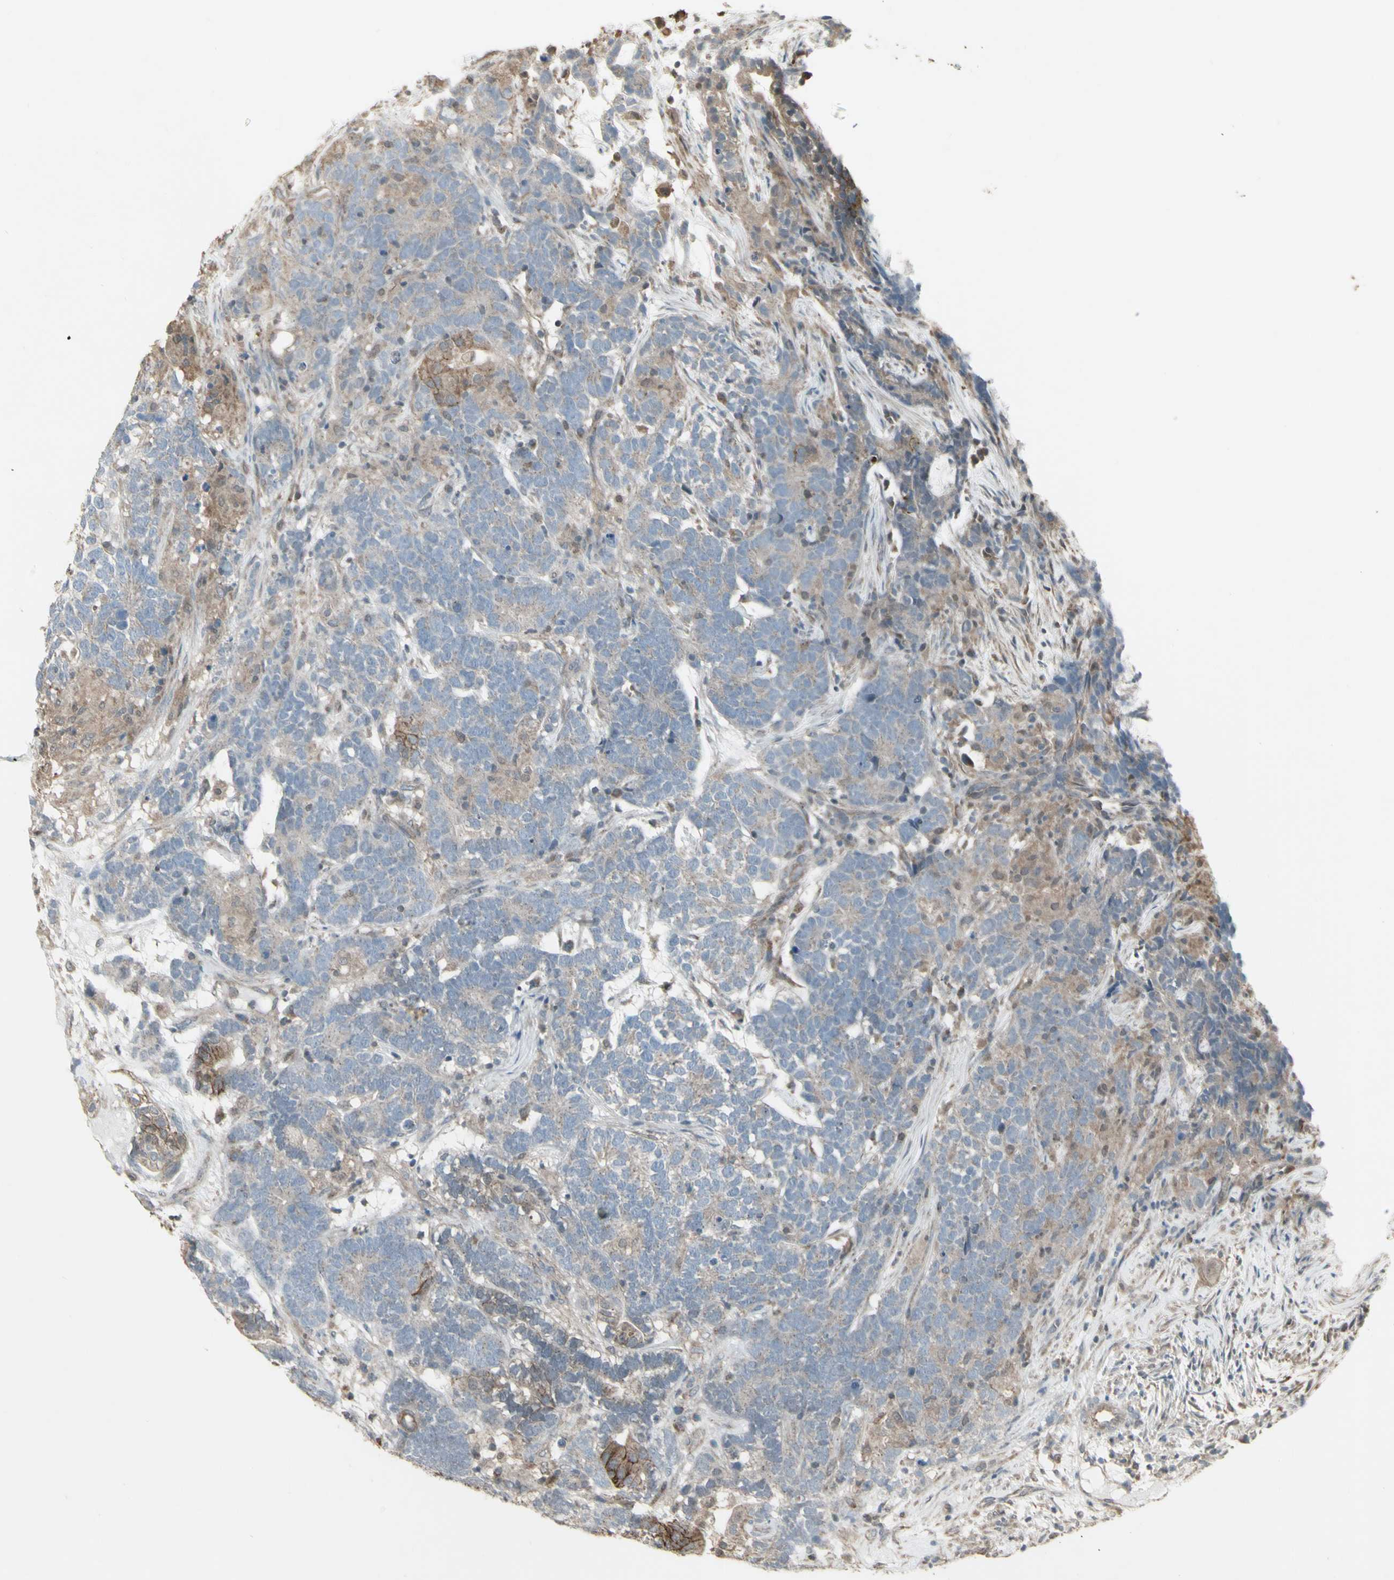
{"staining": {"intensity": "weak", "quantity": ">75%", "location": "cytoplasmic/membranous"}, "tissue": "testis cancer", "cell_type": "Tumor cells", "image_type": "cancer", "snomed": [{"axis": "morphology", "description": "Carcinoma, Embryonal, NOS"}, {"axis": "topography", "description": "Testis"}], "caption": "Weak cytoplasmic/membranous positivity for a protein is identified in approximately >75% of tumor cells of embryonal carcinoma (testis) using IHC.", "gene": "FXYD3", "patient": {"sex": "male", "age": 26}}